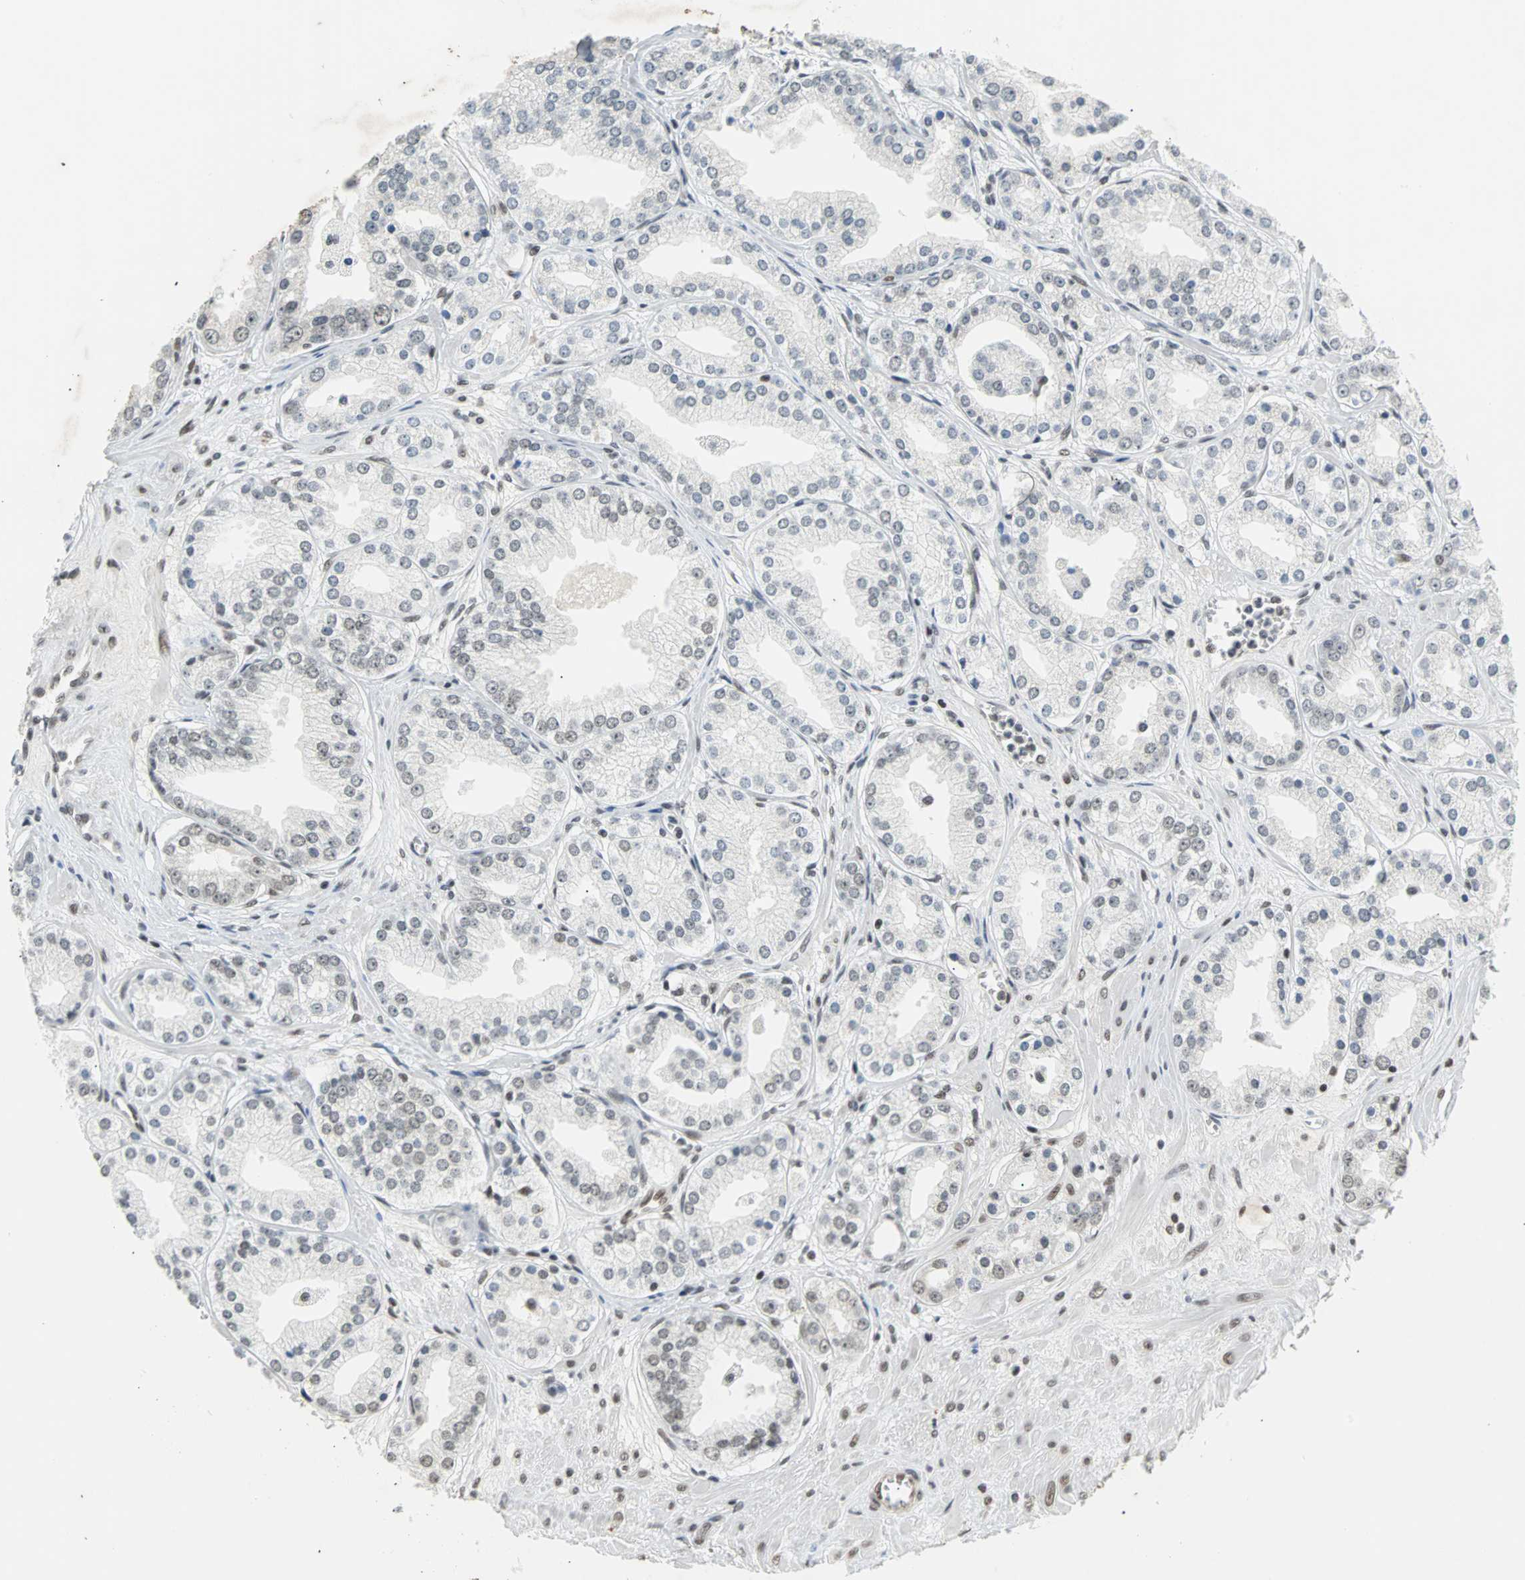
{"staining": {"intensity": "weak", "quantity": "25%-75%", "location": "nuclear"}, "tissue": "prostate cancer", "cell_type": "Tumor cells", "image_type": "cancer", "snomed": [{"axis": "morphology", "description": "Adenocarcinoma, High grade"}, {"axis": "topography", "description": "Prostate"}], "caption": "Prostate cancer stained with a brown dye reveals weak nuclear positive expression in about 25%-75% of tumor cells.", "gene": "GATAD2A", "patient": {"sex": "male", "age": 61}}